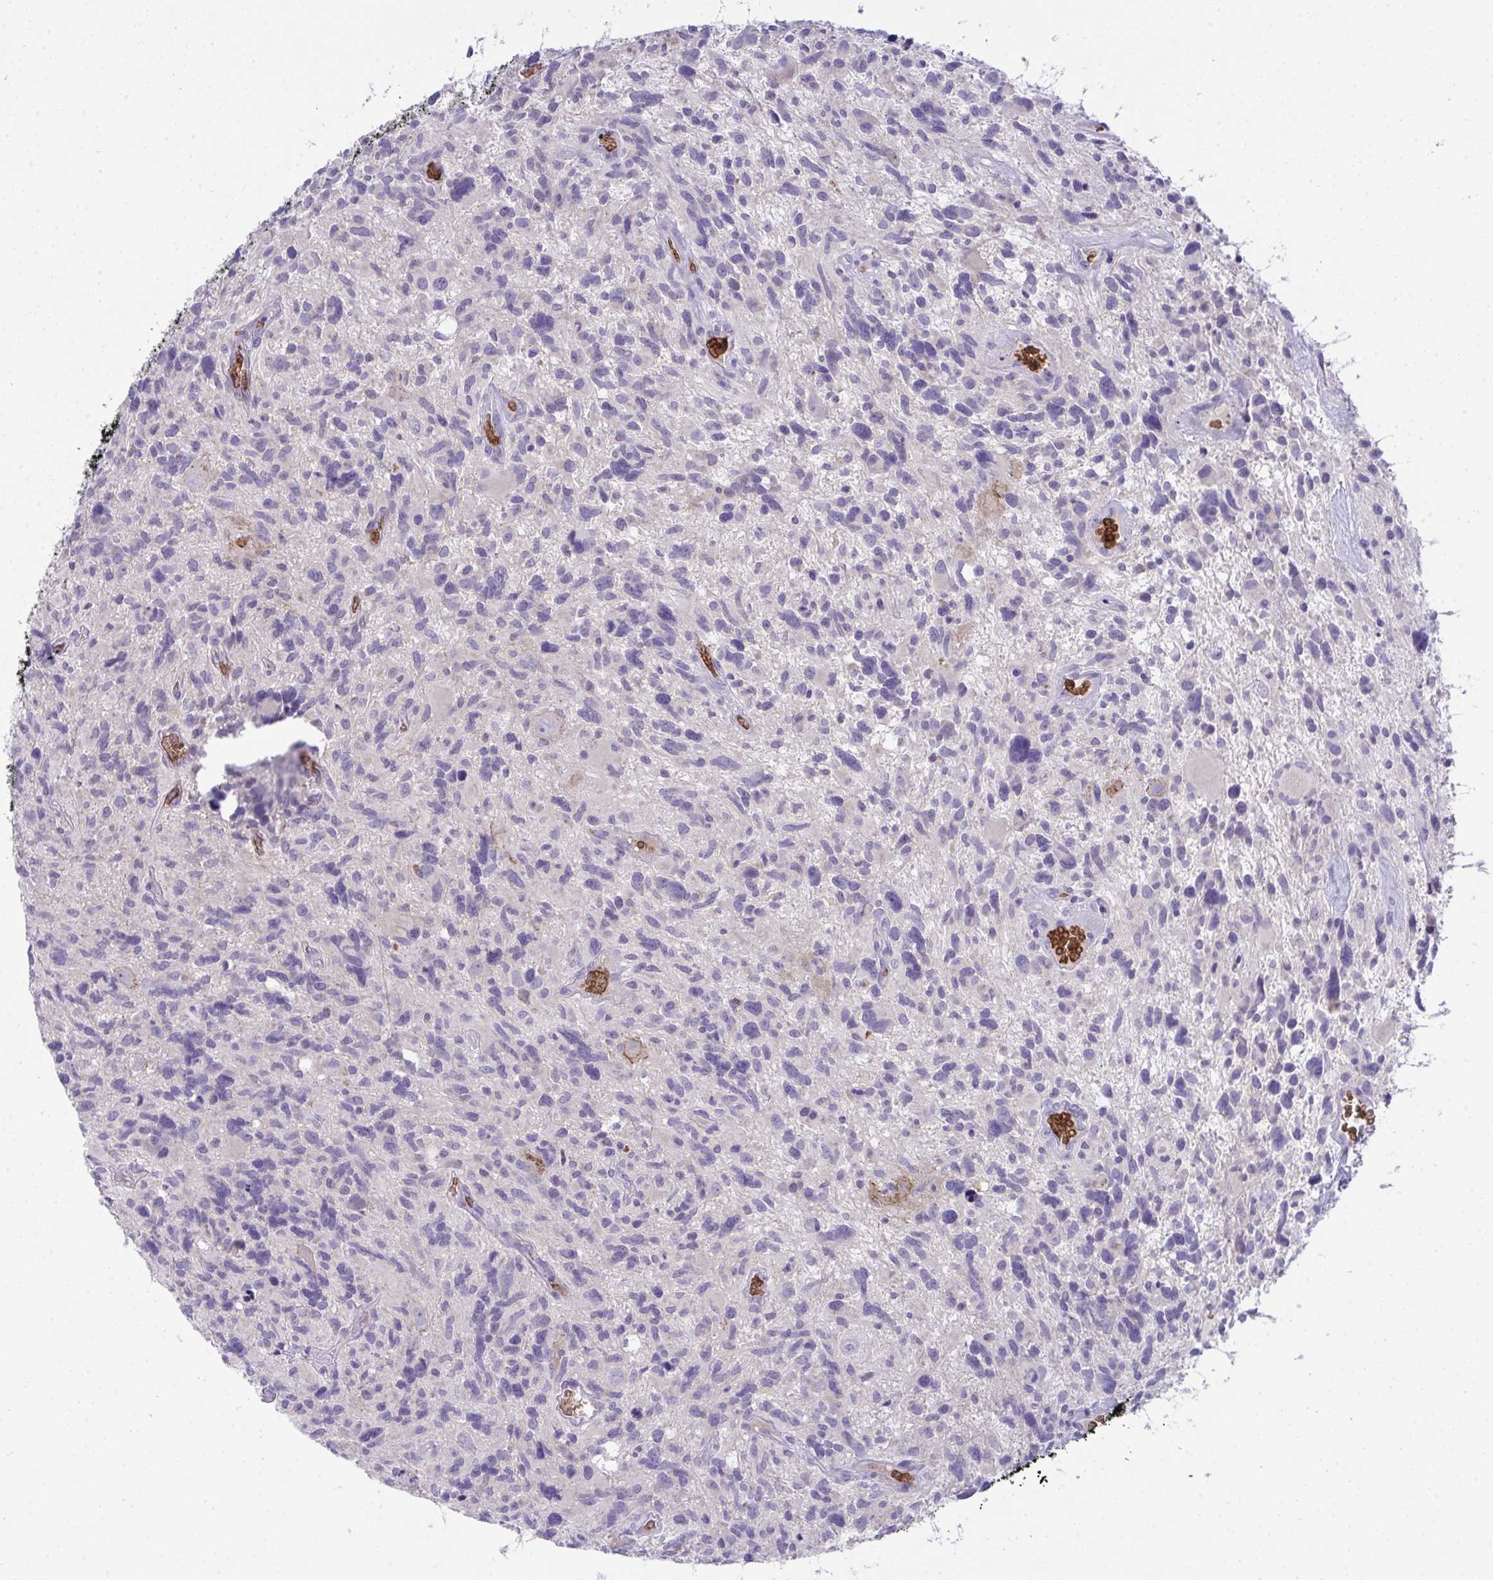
{"staining": {"intensity": "negative", "quantity": "none", "location": "none"}, "tissue": "glioma", "cell_type": "Tumor cells", "image_type": "cancer", "snomed": [{"axis": "morphology", "description": "Glioma, malignant, High grade"}, {"axis": "topography", "description": "Brain"}], "caption": "A photomicrograph of malignant glioma (high-grade) stained for a protein displays no brown staining in tumor cells.", "gene": "SPTB", "patient": {"sex": "male", "age": 49}}